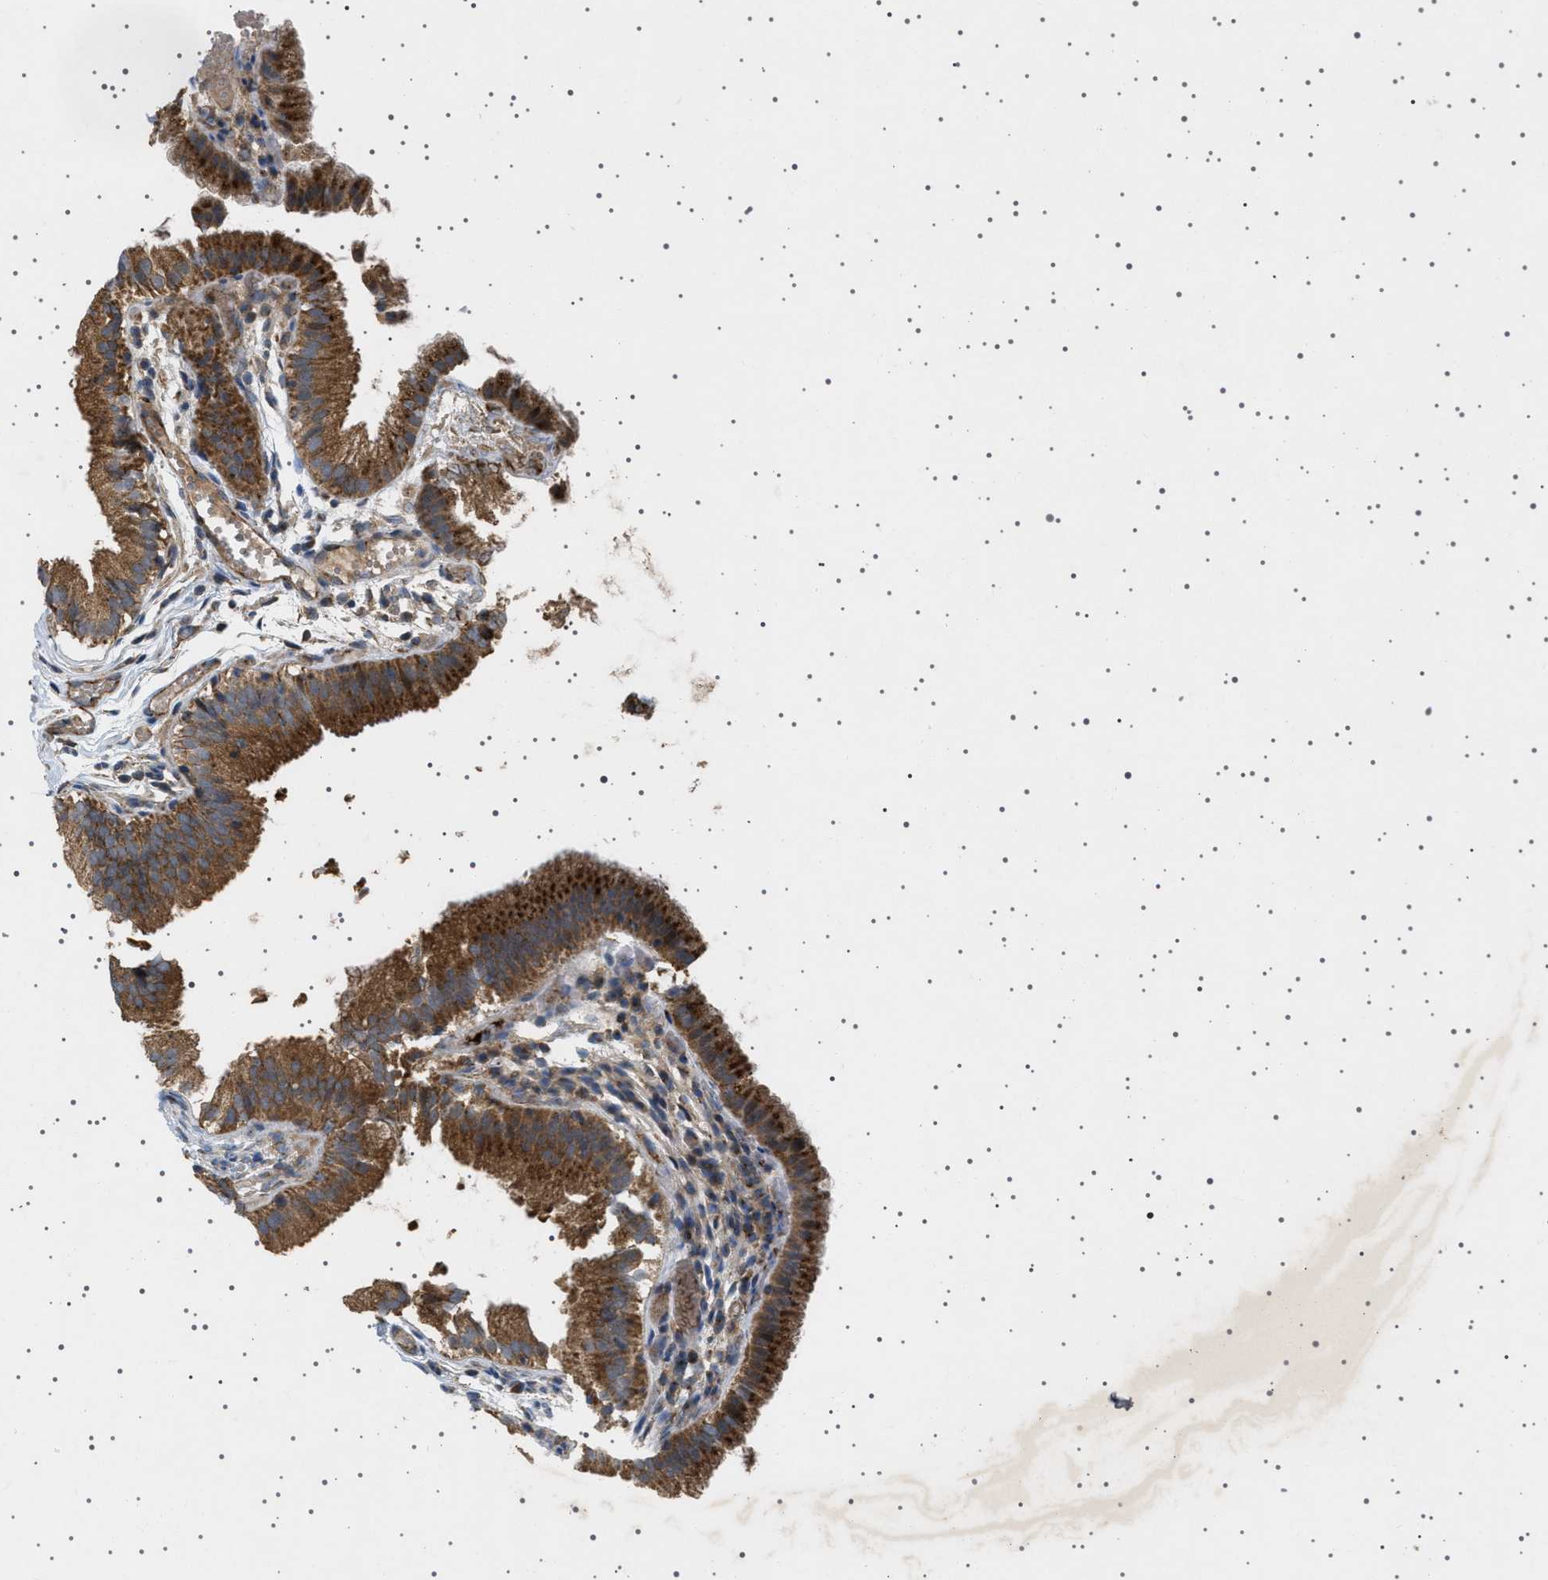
{"staining": {"intensity": "strong", "quantity": ">75%", "location": "cytoplasmic/membranous"}, "tissue": "gallbladder", "cell_type": "Glandular cells", "image_type": "normal", "snomed": [{"axis": "morphology", "description": "Normal tissue, NOS"}, {"axis": "topography", "description": "Gallbladder"}], "caption": "The photomicrograph demonstrates immunohistochemical staining of benign gallbladder. There is strong cytoplasmic/membranous expression is present in about >75% of glandular cells. (Brightfield microscopy of DAB IHC at high magnification).", "gene": "CCDC186", "patient": {"sex": "female", "age": 26}}